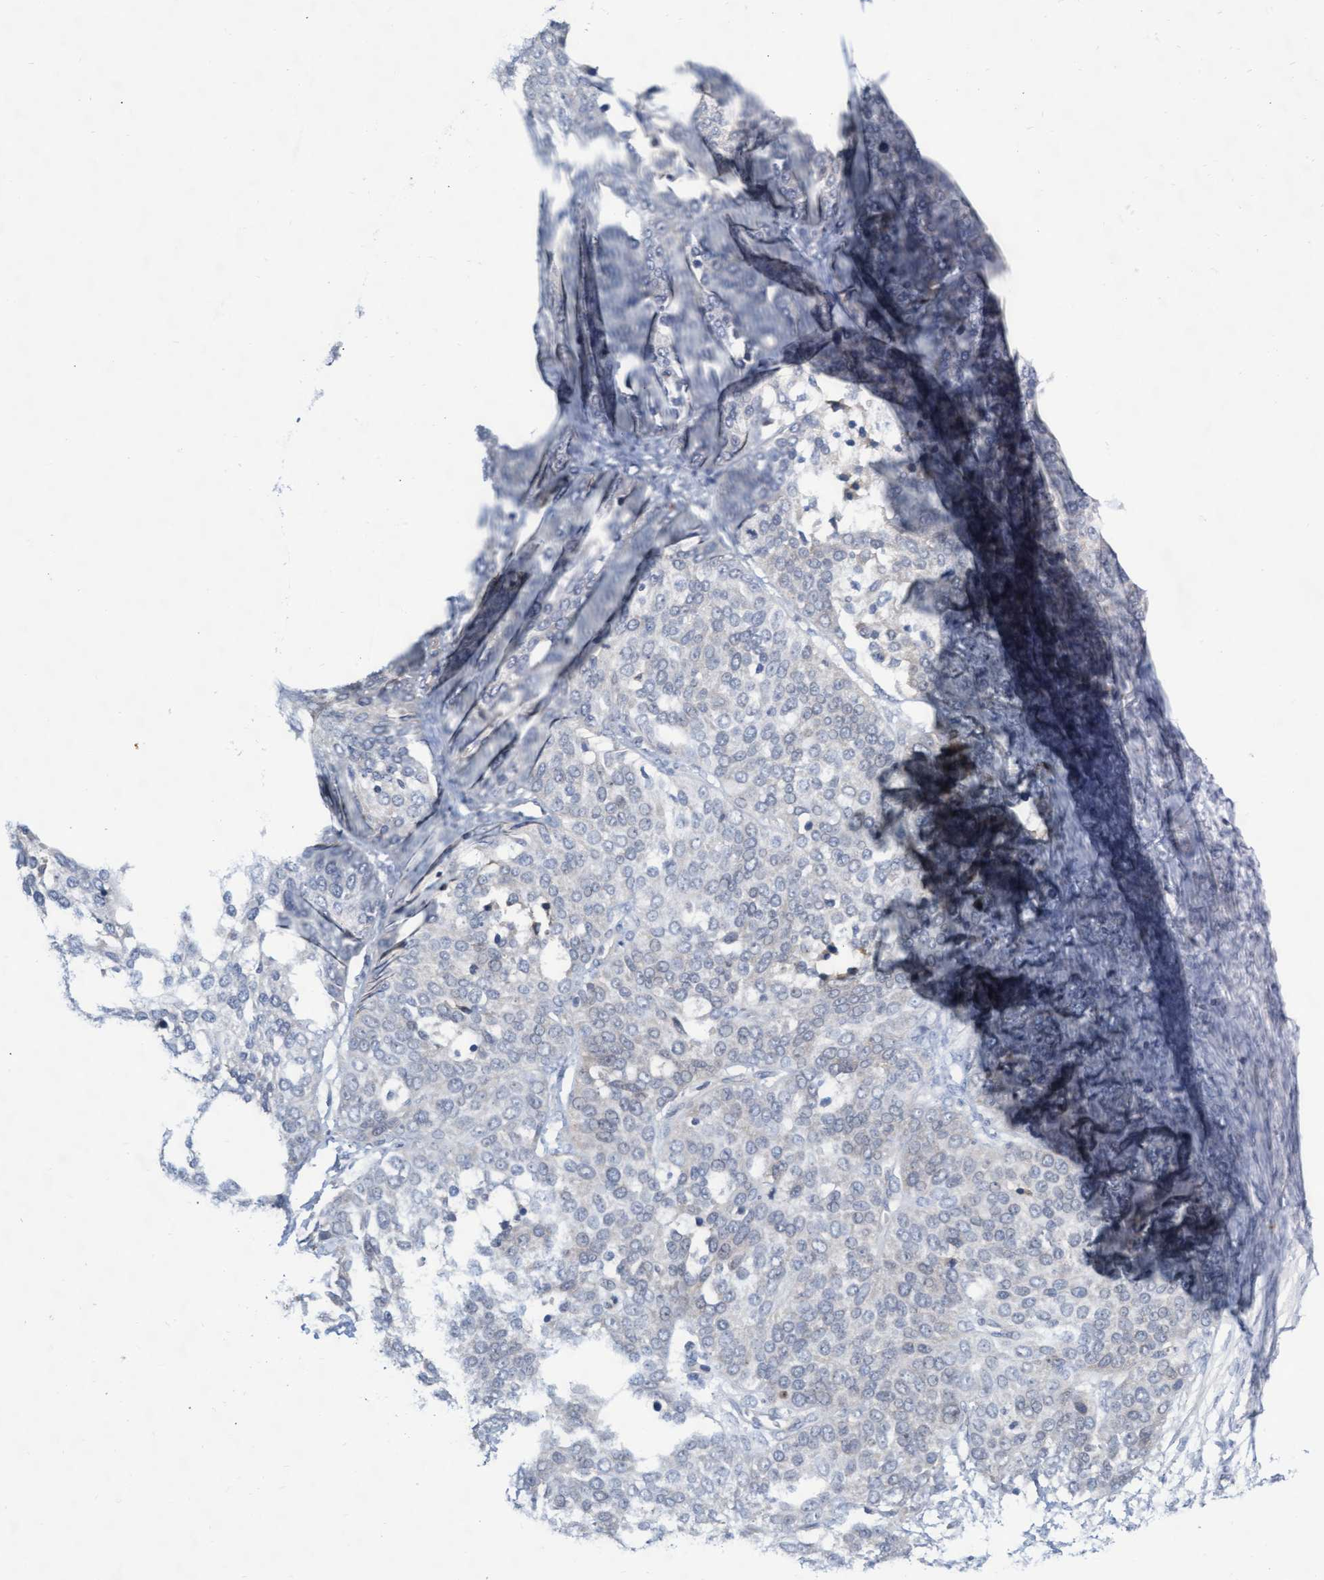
{"staining": {"intensity": "negative", "quantity": "none", "location": "none"}, "tissue": "ovarian cancer", "cell_type": "Tumor cells", "image_type": "cancer", "snomed": [{"axis": "morphology", "description": "Cystadenocarcinoma, serous, NOS"}, {"axis": "topography", "description": "Ovary"}], "caption": "Tumor cells show no significant staining in ovarian serous cystadenocarcinoma. The staining was performed using DAB to visualize the protein expression in brown, while the nuclei were stained in blue with hematoxylin (Magnification: 20x).", "gene": "ABCF2", "patient": {"sex": "female", "age": 44}}